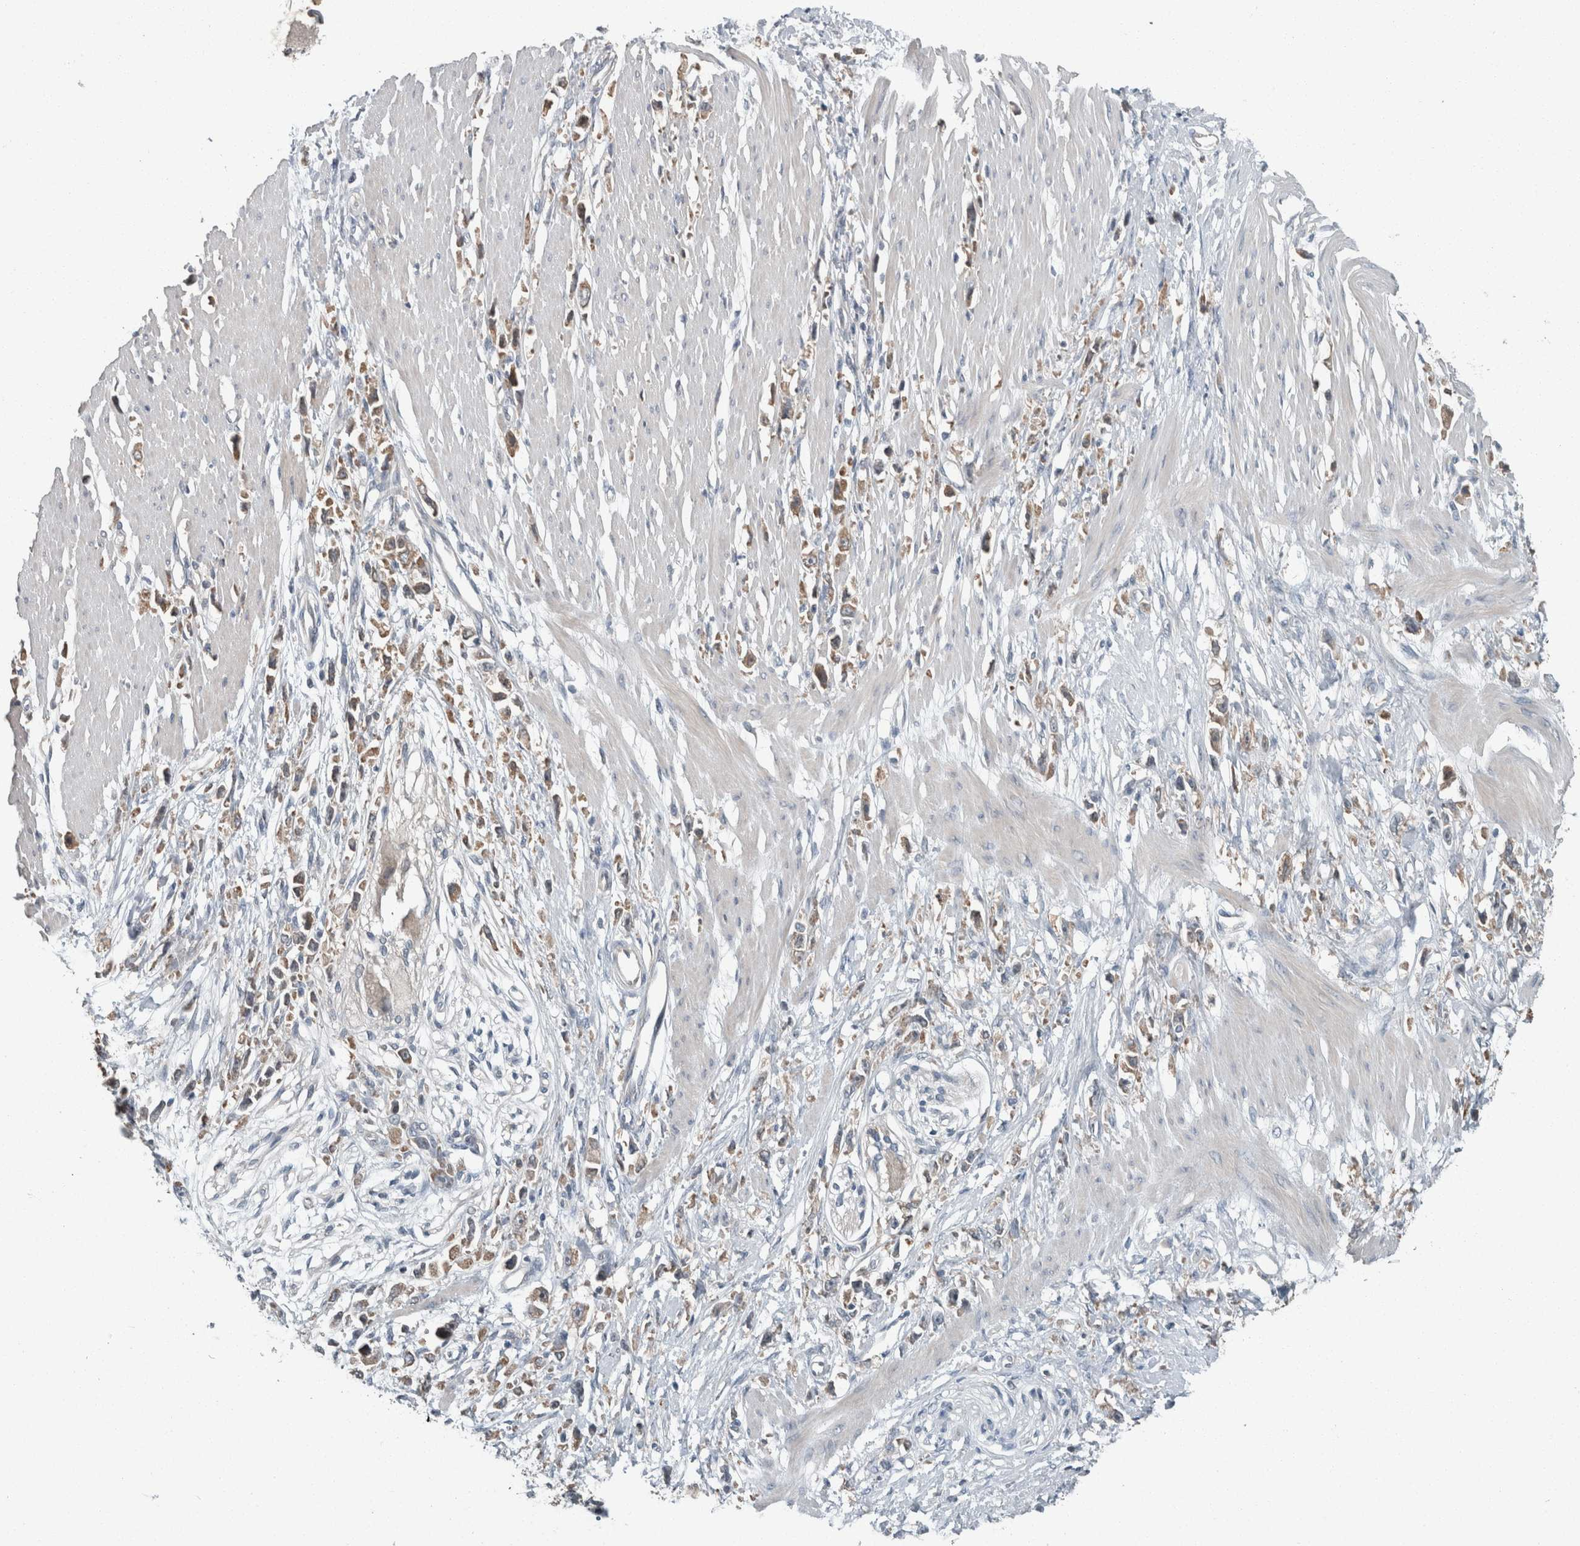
{"staining": {"intensity": "weak", "quantity": ">75%", "location": "cytoplasmic/membranous"}, "tissue": "stomach cancer", "cell_type": "Tumor cells", "image_type": "cancer", "snomed": [{"axis": "morphology", "description": "Adenocarcinoma, NOS"}, {"axis": "topography", "description": "Stomach"}], "caption": "DAB (3,3'-diaminobenzidine) immunohistochemical staining of stomach adenocarcinoma exhibits weak cytoplasmic/membranous protein positivity in about >75% of tumor cells. The protein of interest is stained brown, and the nuclei are stained in blue (DAB IHC with brightfield microscopy, high magnification).", "gene": "KNTC1", "patient": {"sex": "female", "age": 59}}